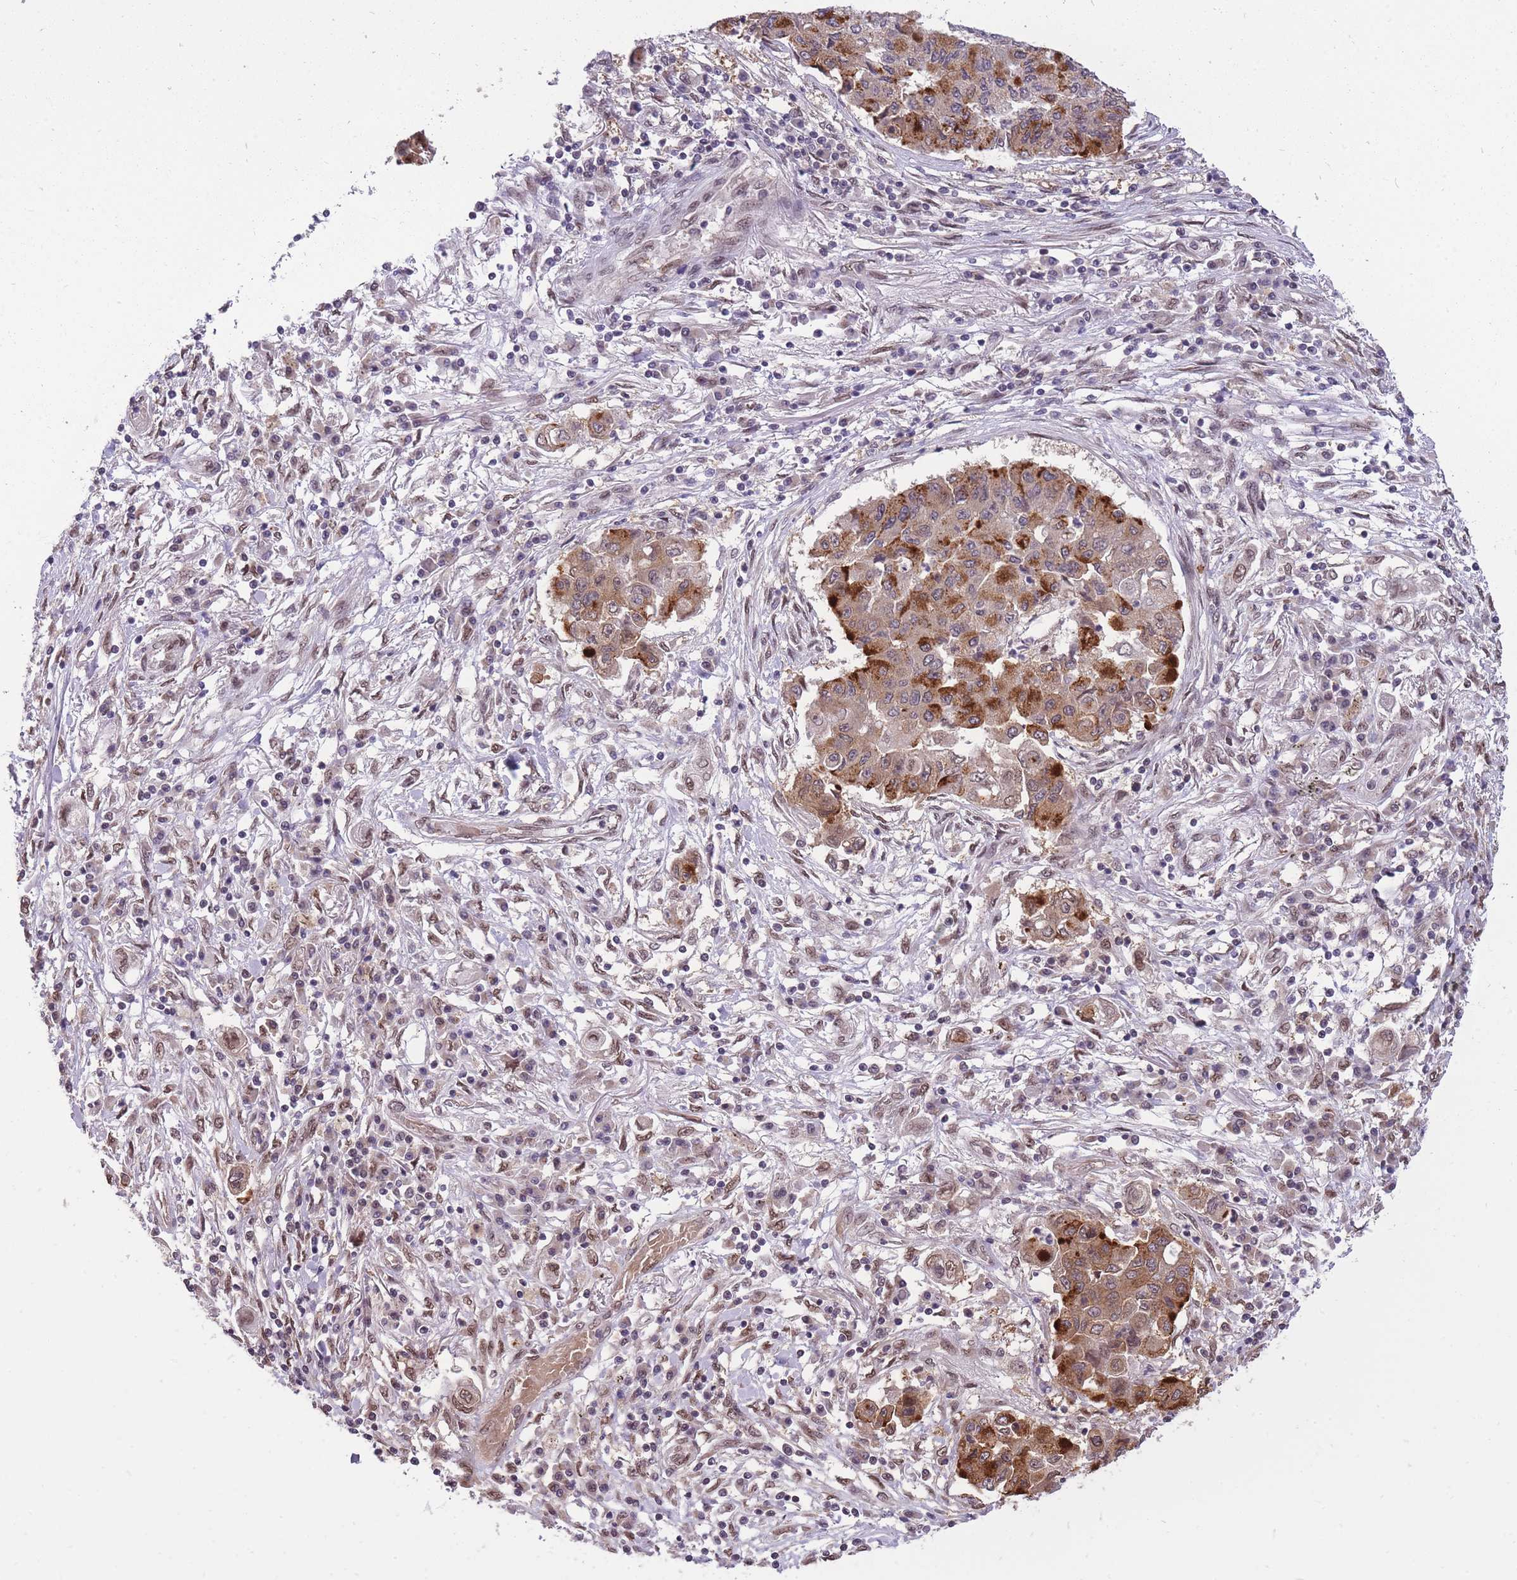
{"staining": {"intensity": "strong", "quantity": "25%-75%", "location": "cytoplasmic/membranous"}, "tissue": "lung cancer", "cell_type": "Tumor cells", "image_type": "cancer", "snomed": [{"axis": "morphology", "description": "Squamous cell carcinoma, NOS"}, {"axis": "topography", "description": "Lung"}], "caption": "An image of lung cancer (squamous cell carcinoma) stained for a protein exhibits strong cytoplasmic/membranous brown staining in tumor cells.", "gene": "CDIP1", "patient": {"sex": "male", "age": 74}}